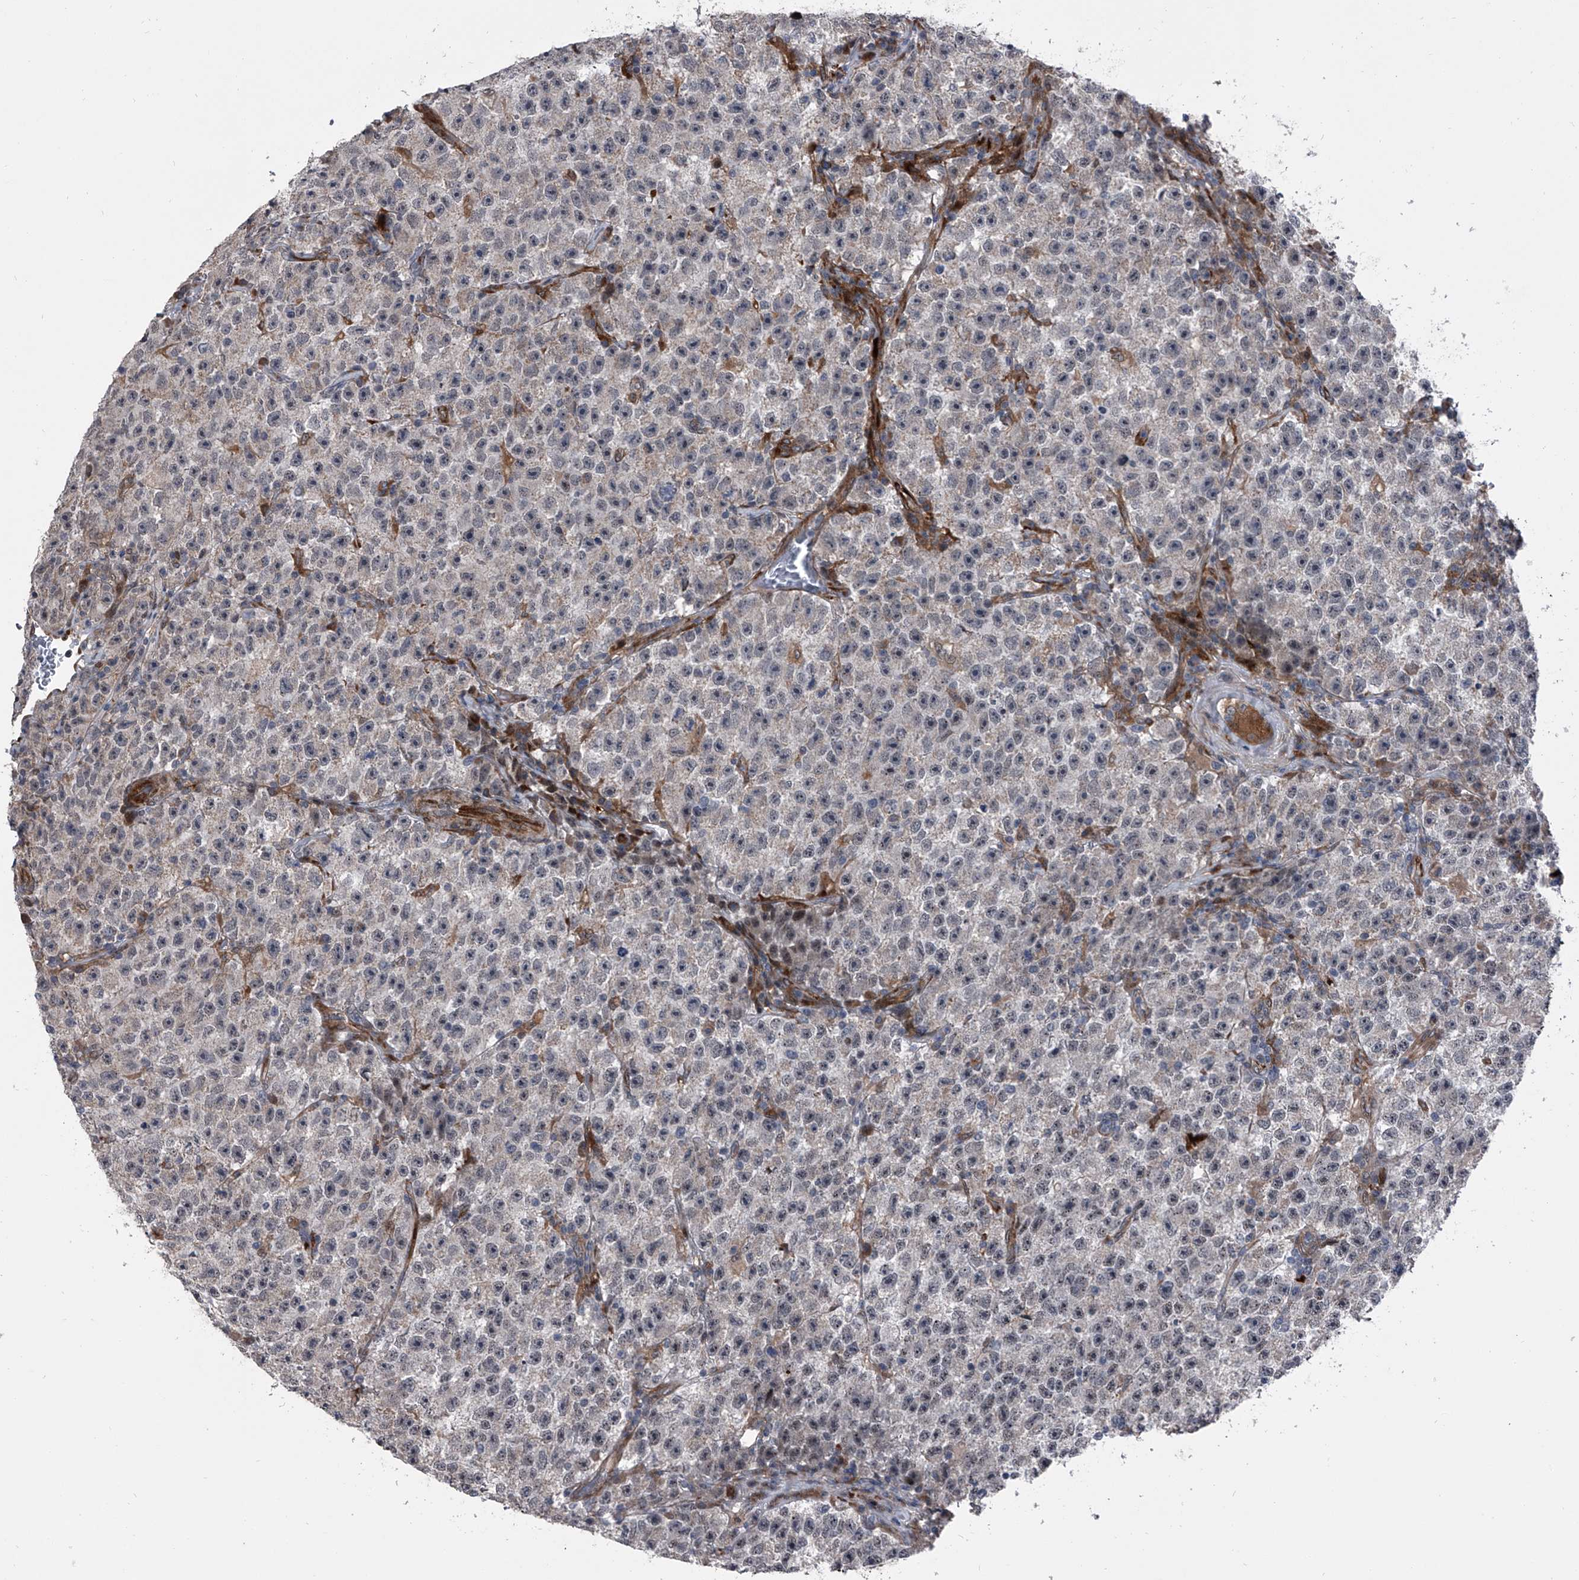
{"staining": {"intensity": "weak", "quantity": "<25%", "location": "nuclear"}, "tissue": "testis cancer", "cell_type": "Tumor cells", "image_type": "cancer", "snomed": [{"axis": "morphology", "description": "Seminoma, NOS"}, {"axis": "topography", "description": "Testis"}], "caption": "This is a histopathology image of immunohistochemistry (IHC) staining of testis cancer (seminoma), which shows no positivity in tumor cells. Brightfield microscopy of immunohistochemistry stained with DAB (3,3'-diaminobenzidine) (brown) and hematoxylin (blue), captured at high magnification.", "gene": "ELK4", "patient": {"sex": "male", "age": 22}}